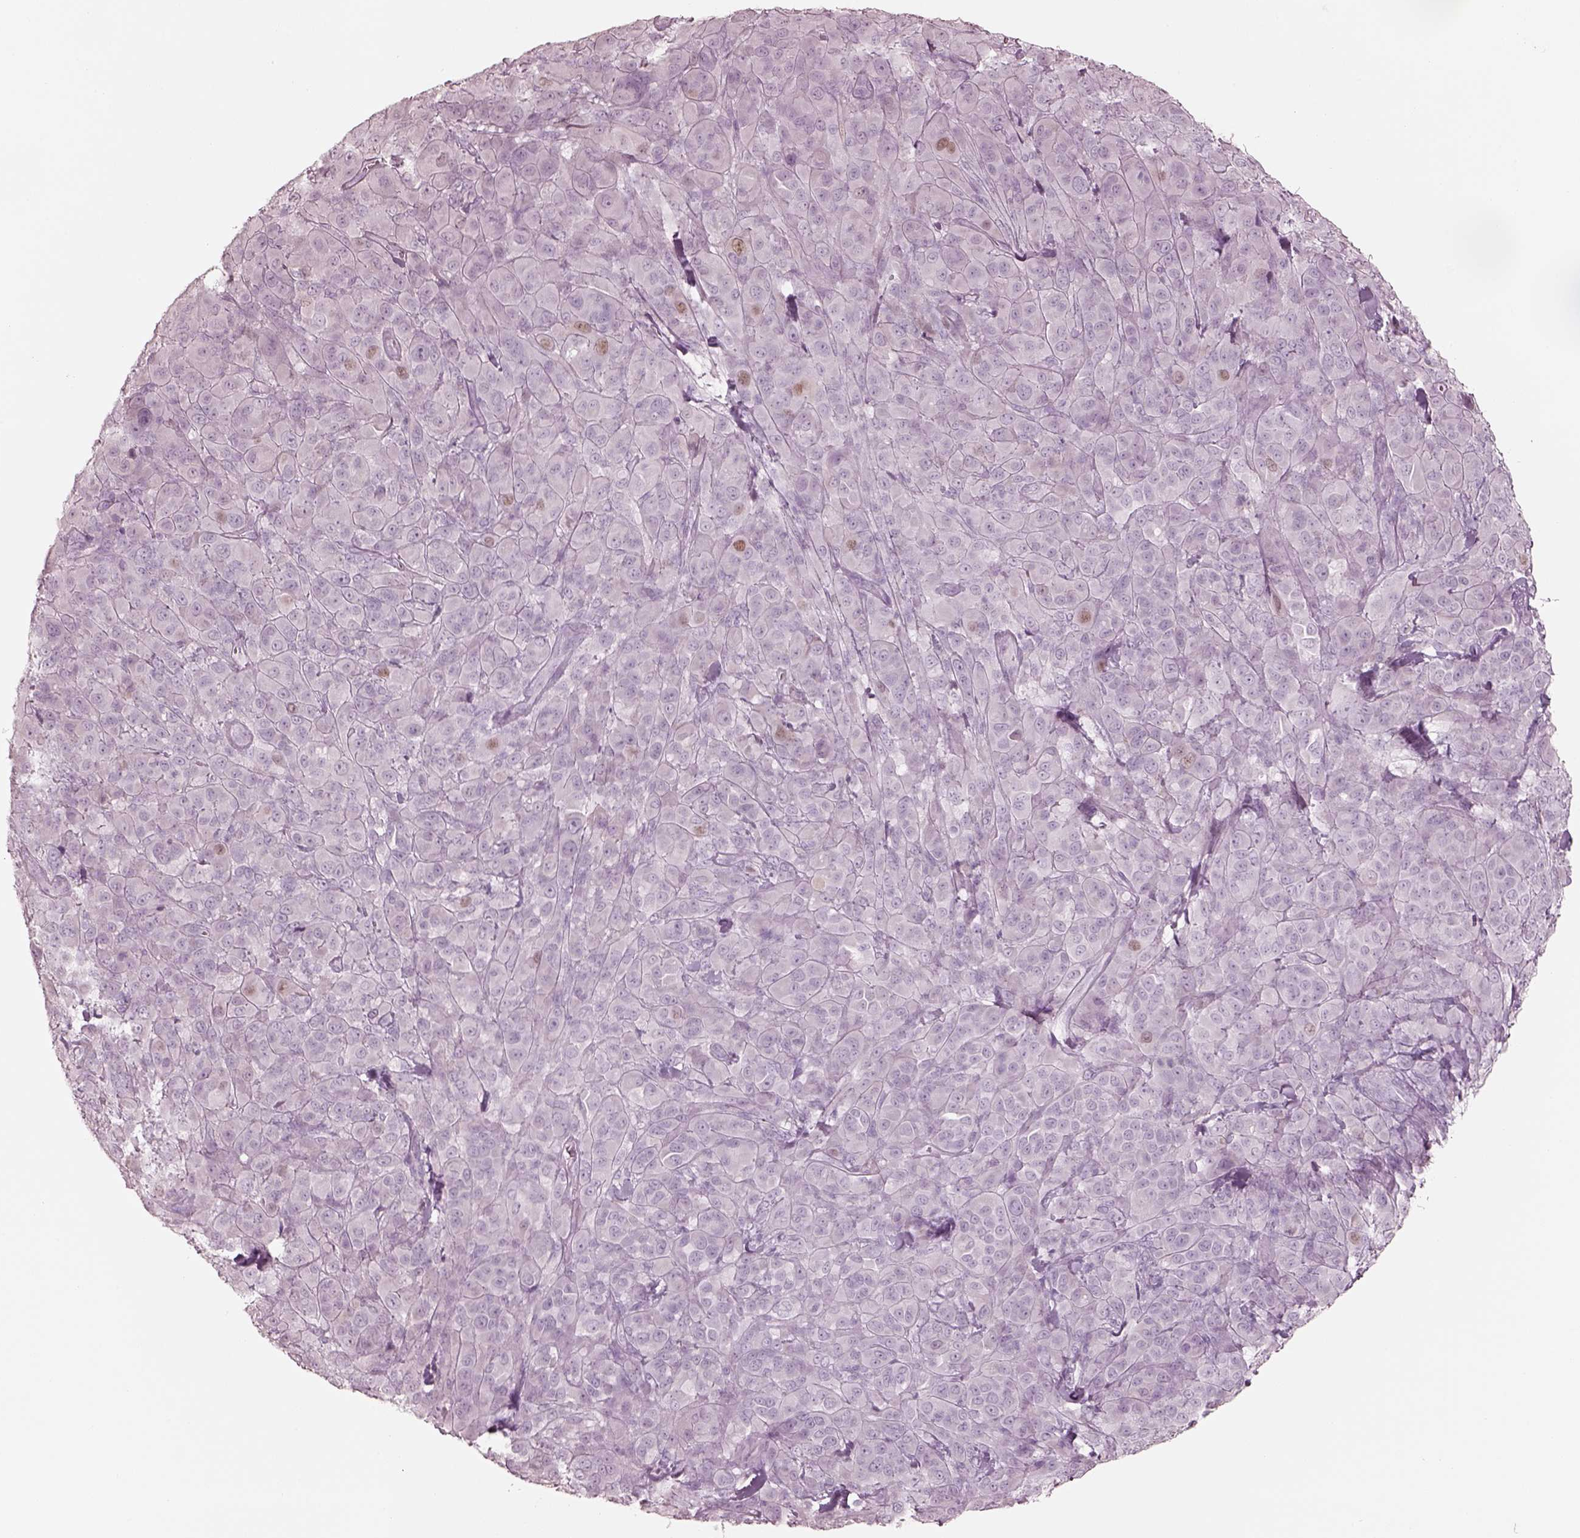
{"staining": {"intensity": "negative", "quantity": "none", "location": "none"}, "tissue": "melanoma", "cell_type": "Tumor cells", "image_type": "cancer", "snomed": [{"axis": "morphology", "description": "Malignant melanoma, NOS"}, {"axis": "topography", "description": "Skin"}], "caption": "IHC micrograph of neoplastic tissue: human malignant melanoma stained with DAB (3,3'-diaminobenzidine) displays no significant protein expression in tumor cells.", "gene": "KRTAP24-1", "patient": {"sex": "female", "age": 87}}